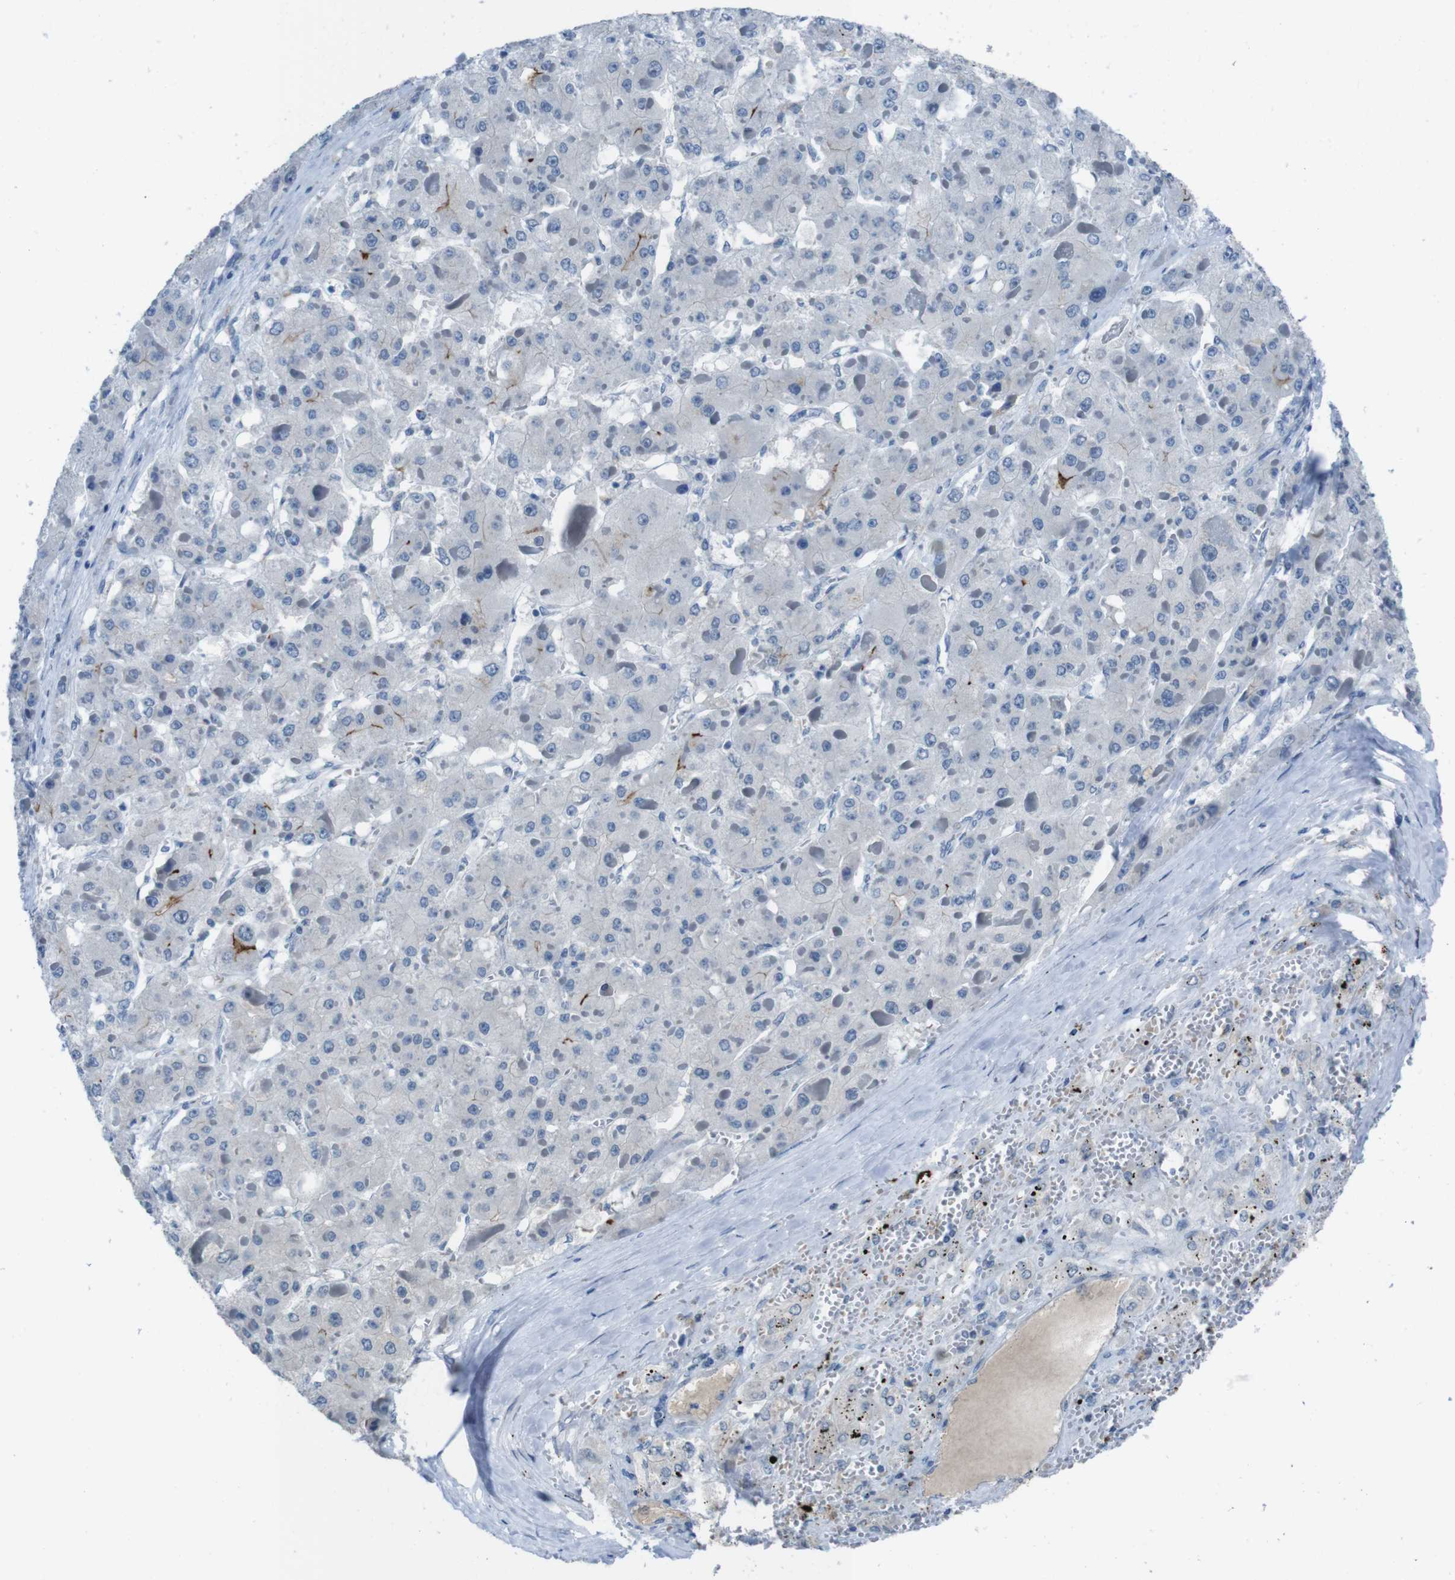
{"staining": {"intensity": "negative", "quantity": "none", "location": "none"}, "tissue": "liver cancer", "cell_type": "Tumor cells", "image_type": "cancer", "snomed": [{"axis": "morphology", "description": "Carcinoma, Hepatocellular, NOS"}, {"axis": "topography", "description": "Liver"}], "caption": "This is an immunohistochemistry photomicrograph of human hepatocellular carcinoma (liver). There is no positivity in tumor cells.", "gene": "CDHR2", "patient": {"sex": "female", "age": 73}}